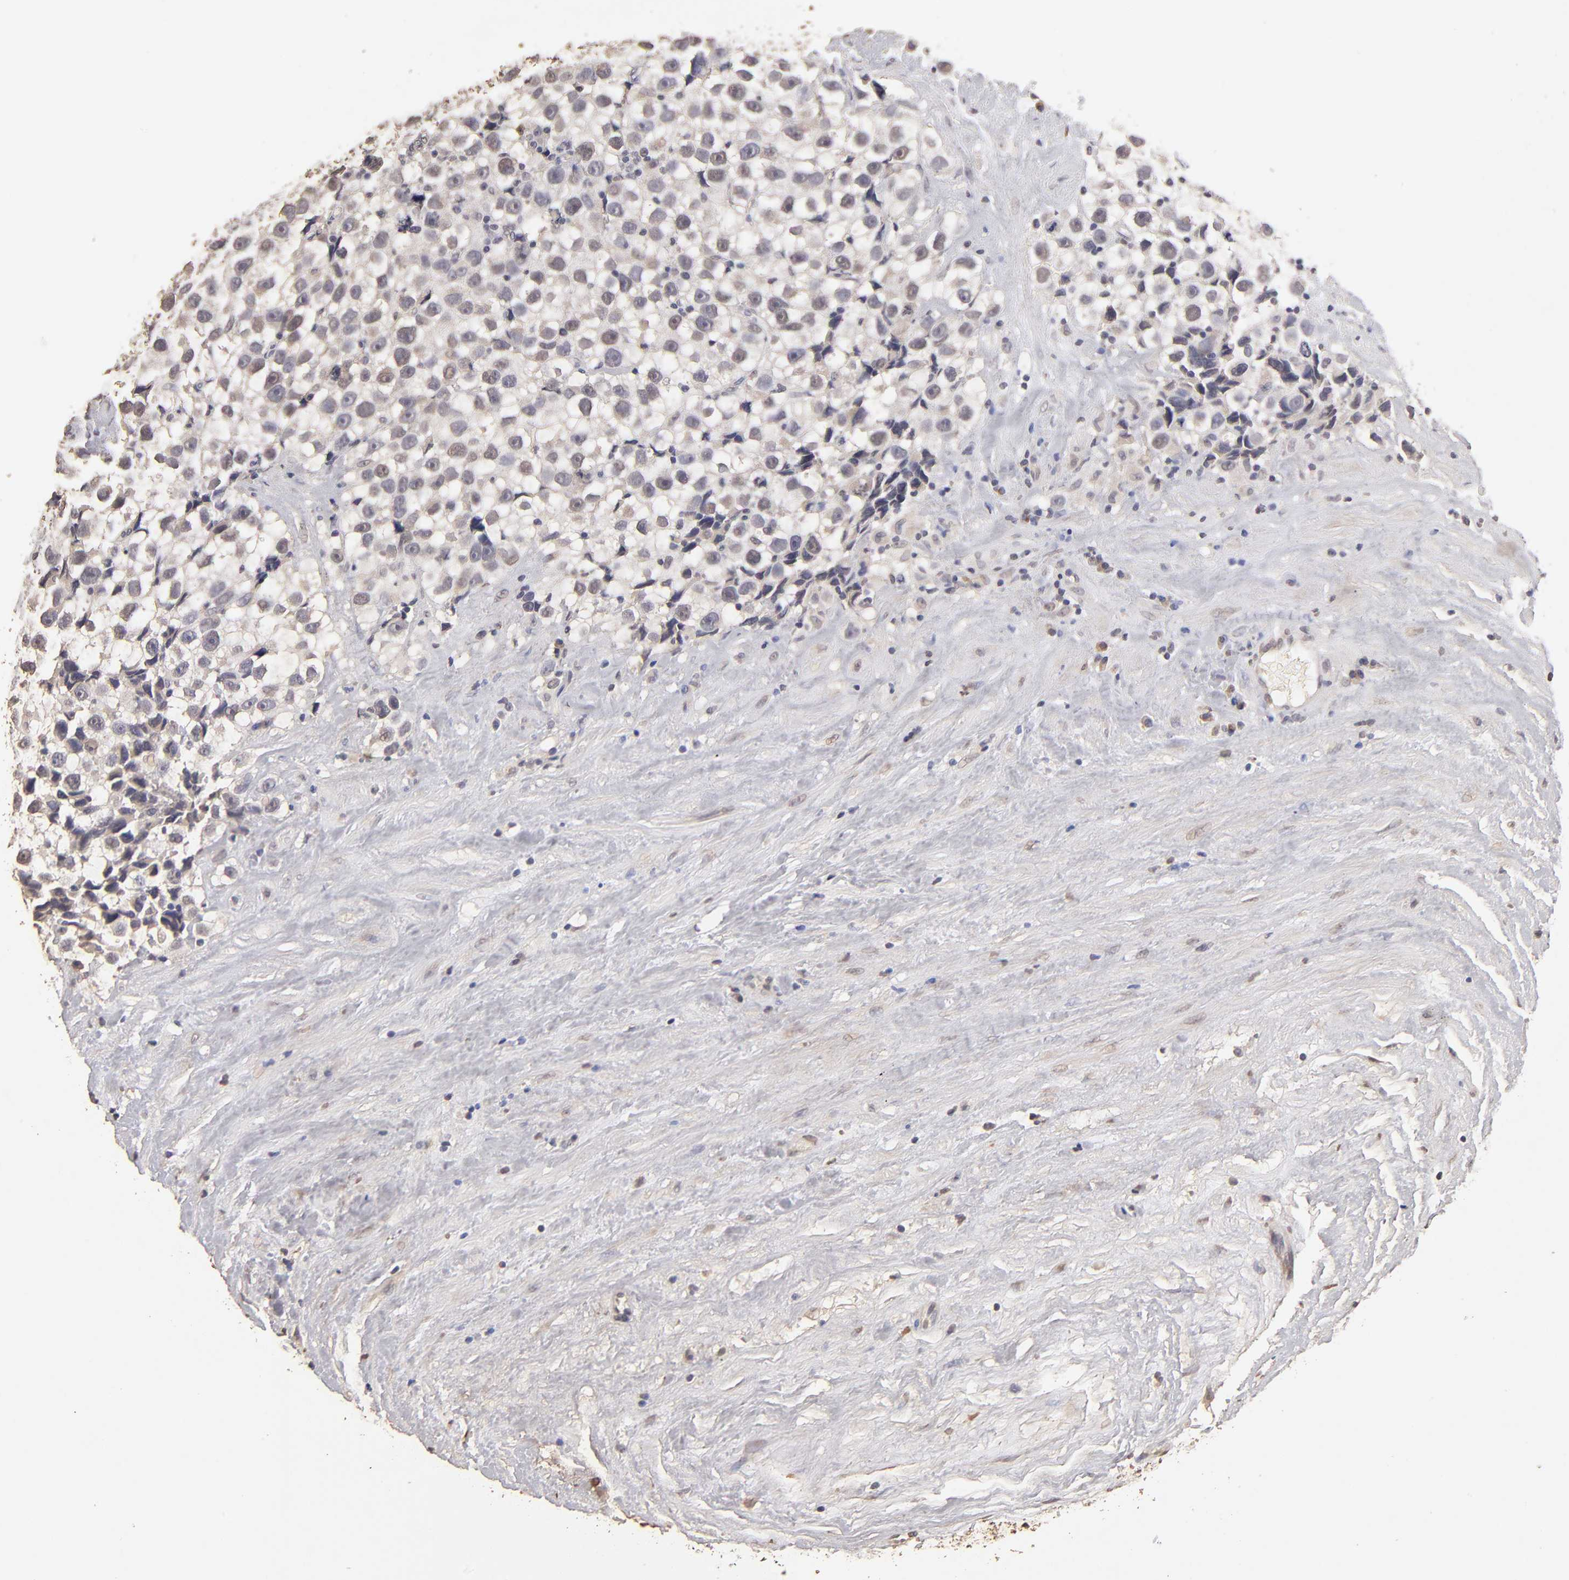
{"staining": {"intensity": "weak", "quantity": "<25%", "location": "cytoplasmic/membranous"}, "tissue": "testis cancer", "cell_type": "Tumor cells", "image_type": "cancer", "snomed": [{"axis": "morphology", "description": "Seminoma, NOS"}, {"axis": "topography", "description": "Testis"}], "caption": "Tumor cells are negative for protein expression in human testis cancer (seminoma). The staining was performed using DAB (3,3'-diaminobenzidine) to visualize the protein expression in brown, while the nuclei were stained in blue with hematoxylin (Magnification: 20x).", "gene": "OPHN1", "patient": {"sex": "male", "age": 43}}